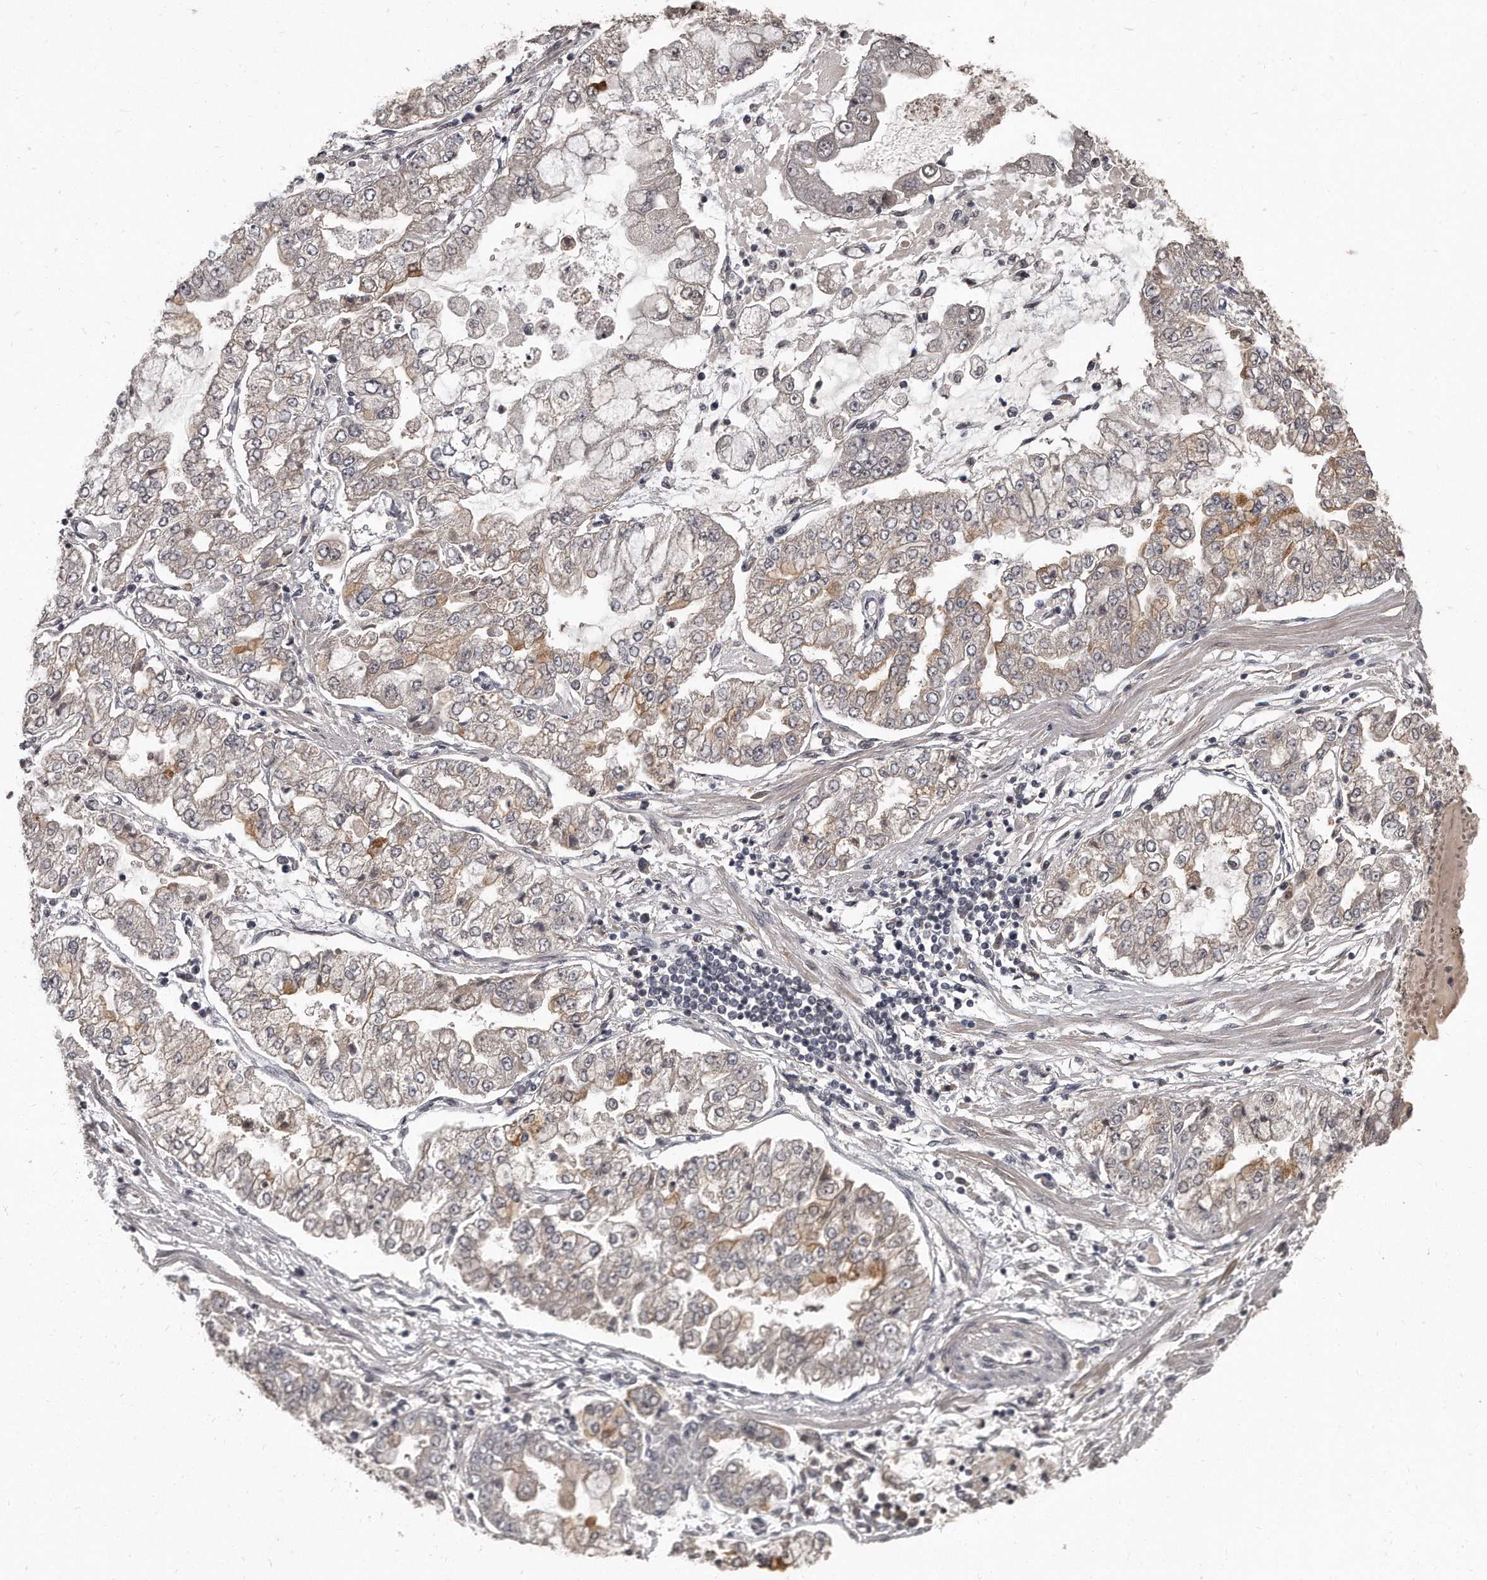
{"staining": {"intensity": "weak", "quantity": "<25%", "location": "cytoplasmic/membranous"}, "tissue": "stomach cancer", "cell_type": "Tumor cells", "image_type": "cancer", "snomed": [{"axis": "morphology", "description": "Adenocarcinoma, NOS"}, {"axis": "topography", "description": "Stomach"}], "caption": "Immunohistochemistry (IHC) of stomach cancer demonstrates no expression in tumor cells.", "gene": "GRB10", "patient": {"sex": "male", "age": 76}}